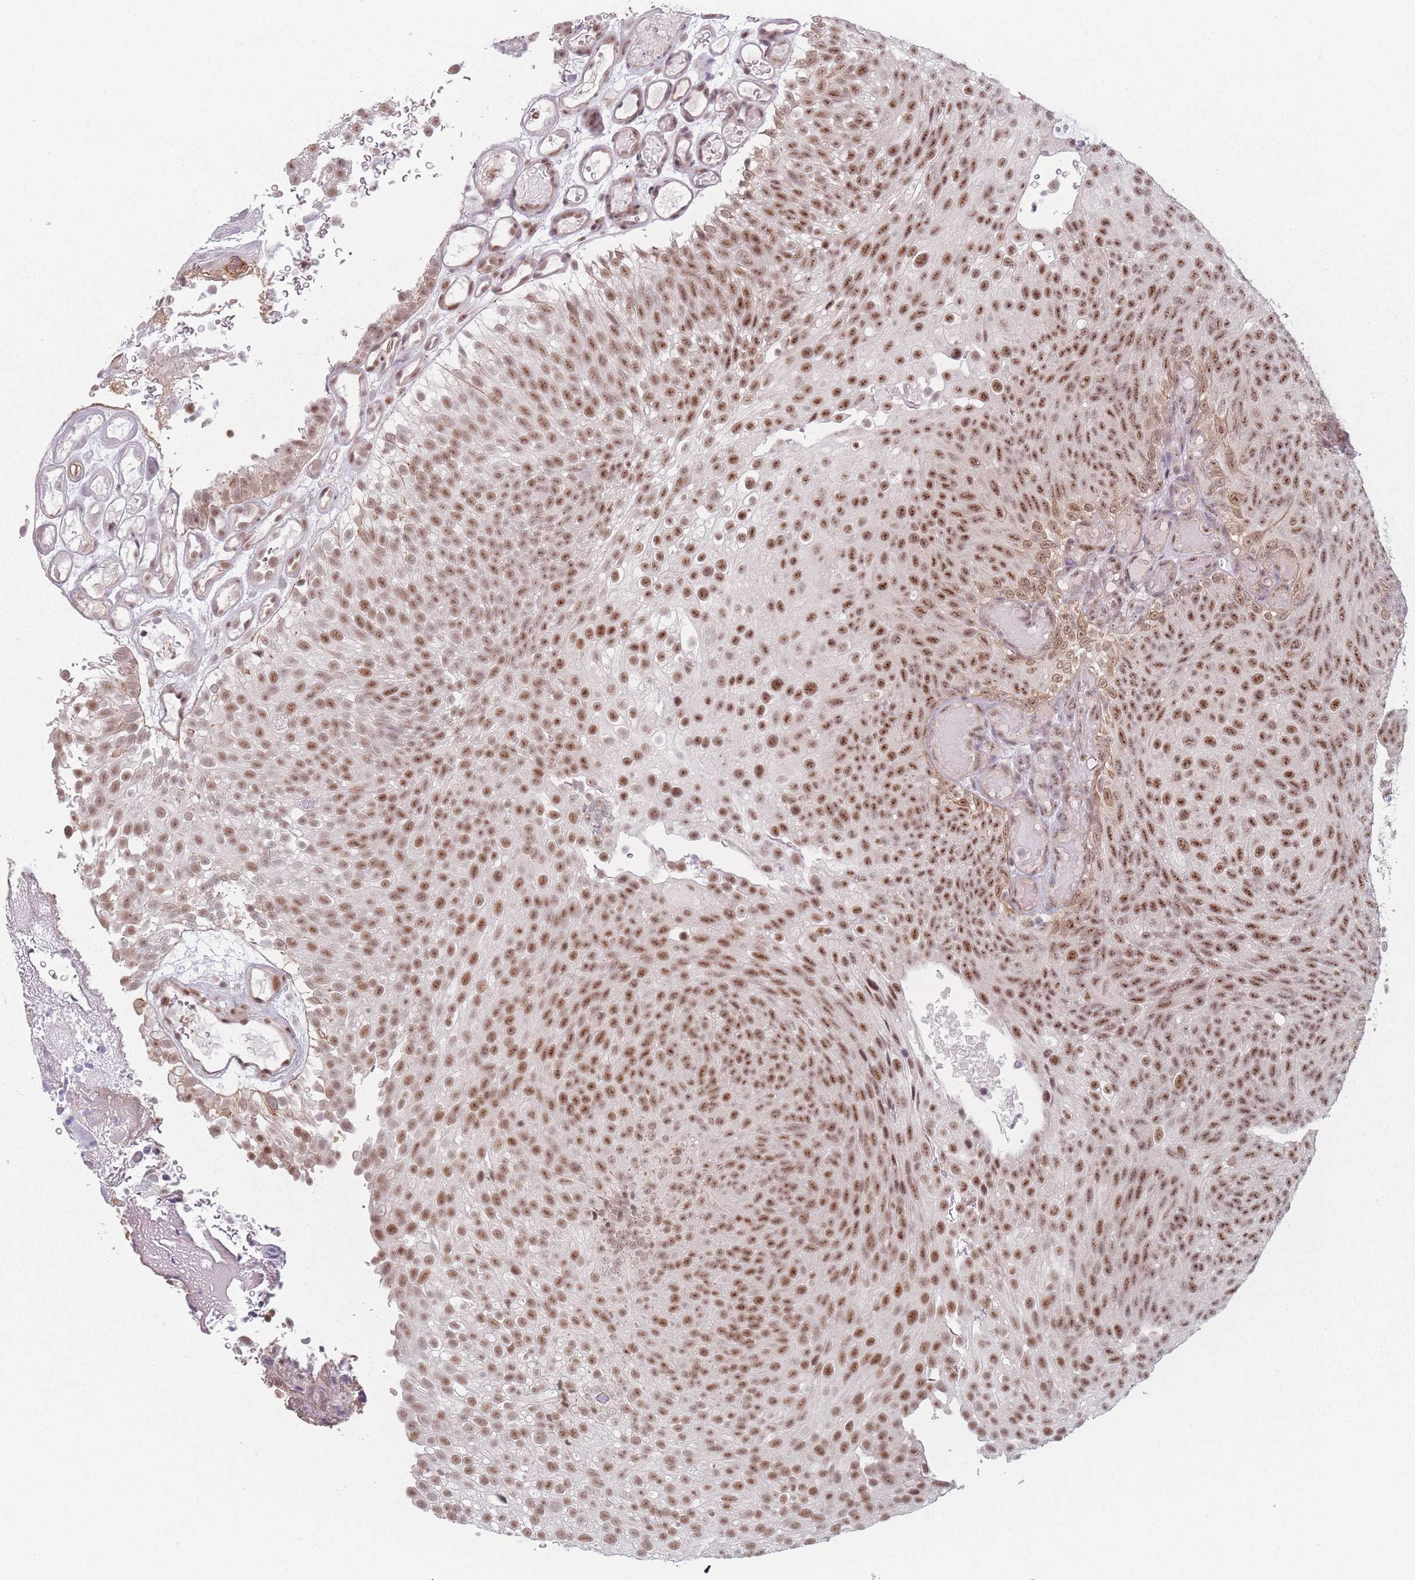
{"staining": {"intensity": "moderate", "quantity": ">75%", "location": "nuclear"}, "tissue": "urothelial cancer", "cell_type": "Tumor cells", "image_type": "cancer", "snomed": [{"axis": "morphology", "description": "Urothelial carcinoma, Low grade"}, {"axis": "topography", "description": "Urinary bladder"}], "caption": "Human urothelial carcinoma (low-grade) stained with a protein marker reveals moderate staining in tumor cells.", "gene": "ZC3H14", "patient": {"sex": "male", "age": 78}}